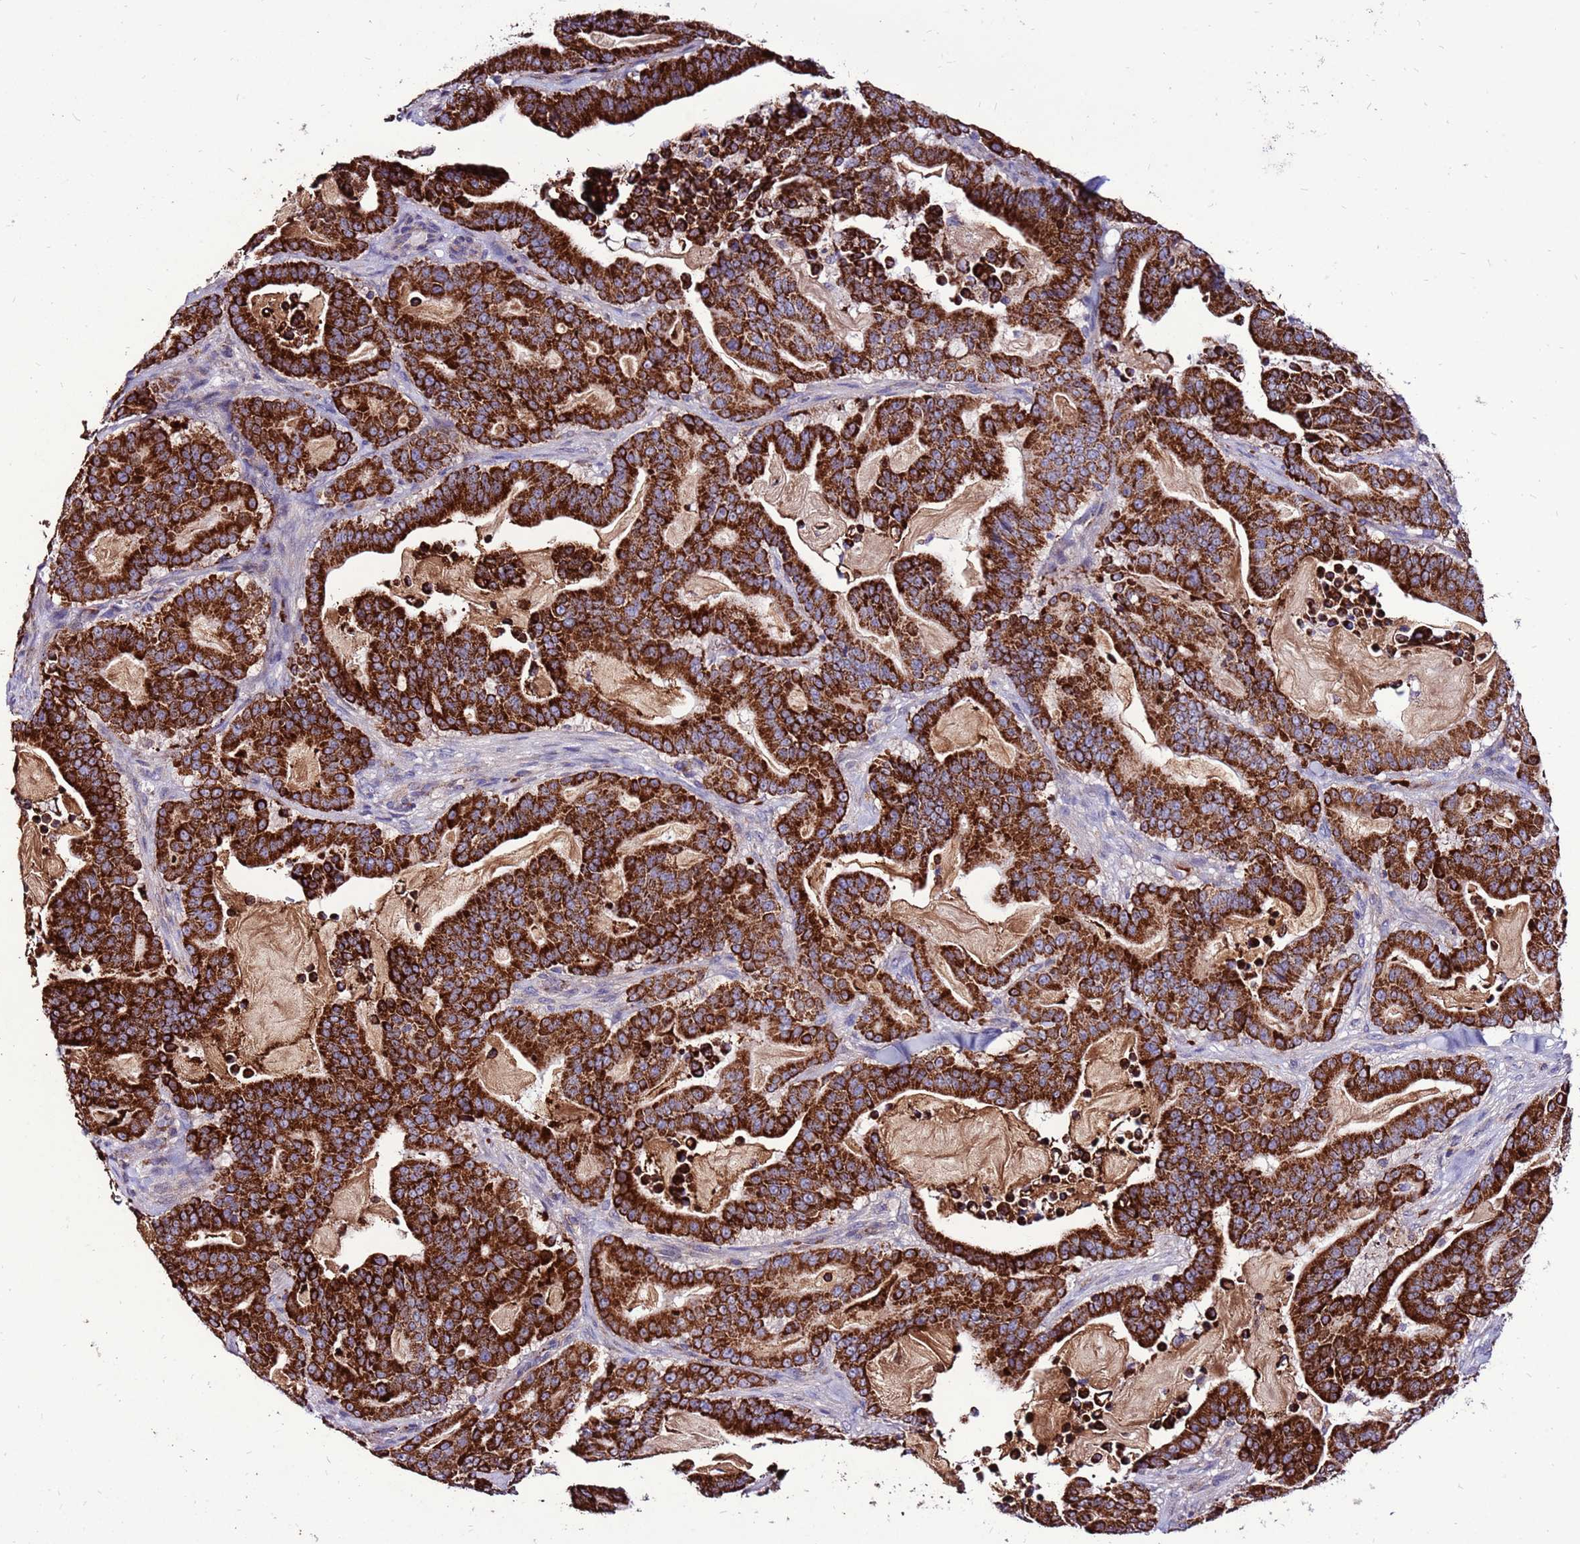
{"staining": {"intensity": "strong", "quantity": ">75%", "location": "cytoplasmic/membranous"}, "tissue": "pancreatic cancer", "cell_type": "Tumor cells", "image_type": "cancer", "snomed": [{"axis": "morphology", "description": "Adenocarcinoma, NOS"}, {"axis": "topography", "description": "Pancreas"}], "caption": "Tumor cells demonstrate strong cytoplasmic/membranous staining in approximately >75% of cells in pancreatic adenocarcinoma.", "gene": "SPSB3", "patient": {"sex": "male", "age": 63}}